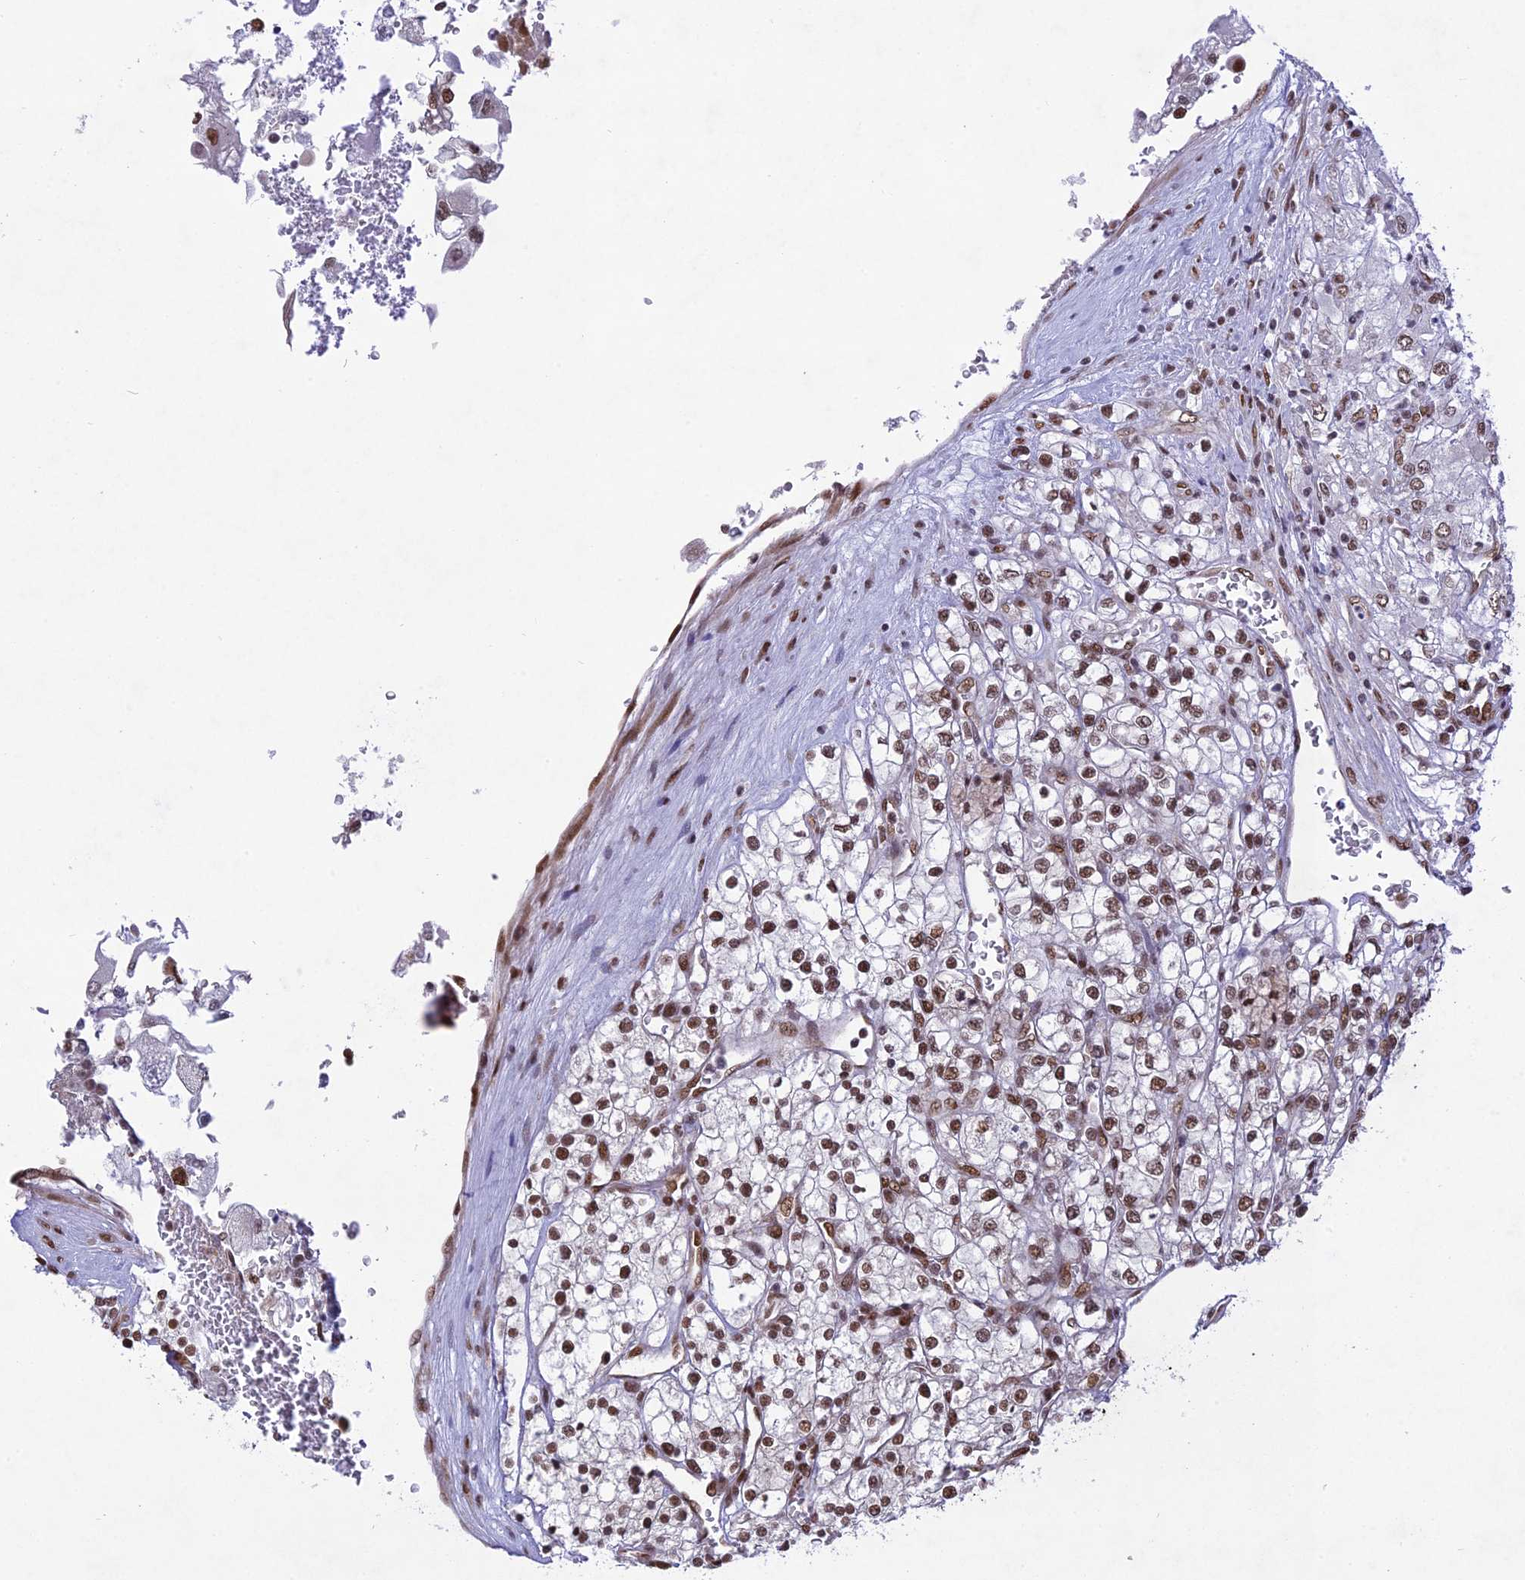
{"staining": {"intensity": "moderate", "quantity": "25%-75%", "location": "nuclear"}, "tissue": "renal cancer", "cell_type": "Tumor cells", "image_type": "cancer", "snomed": [{"axis": "morphology", "description": "Adenocarcinoma, NOS"}, {"axis": "topography", "description": "Kidney"}], "caption": "An immunohistochemistry histopathology image of tumor tissue is shown. Protein staining in brown highlights moderate nuclear positivity in renal cancer (adenocarcinoma) within tumor cells.", "gene": "DDX1", "patient": {"sex": "male", "age": 80}}